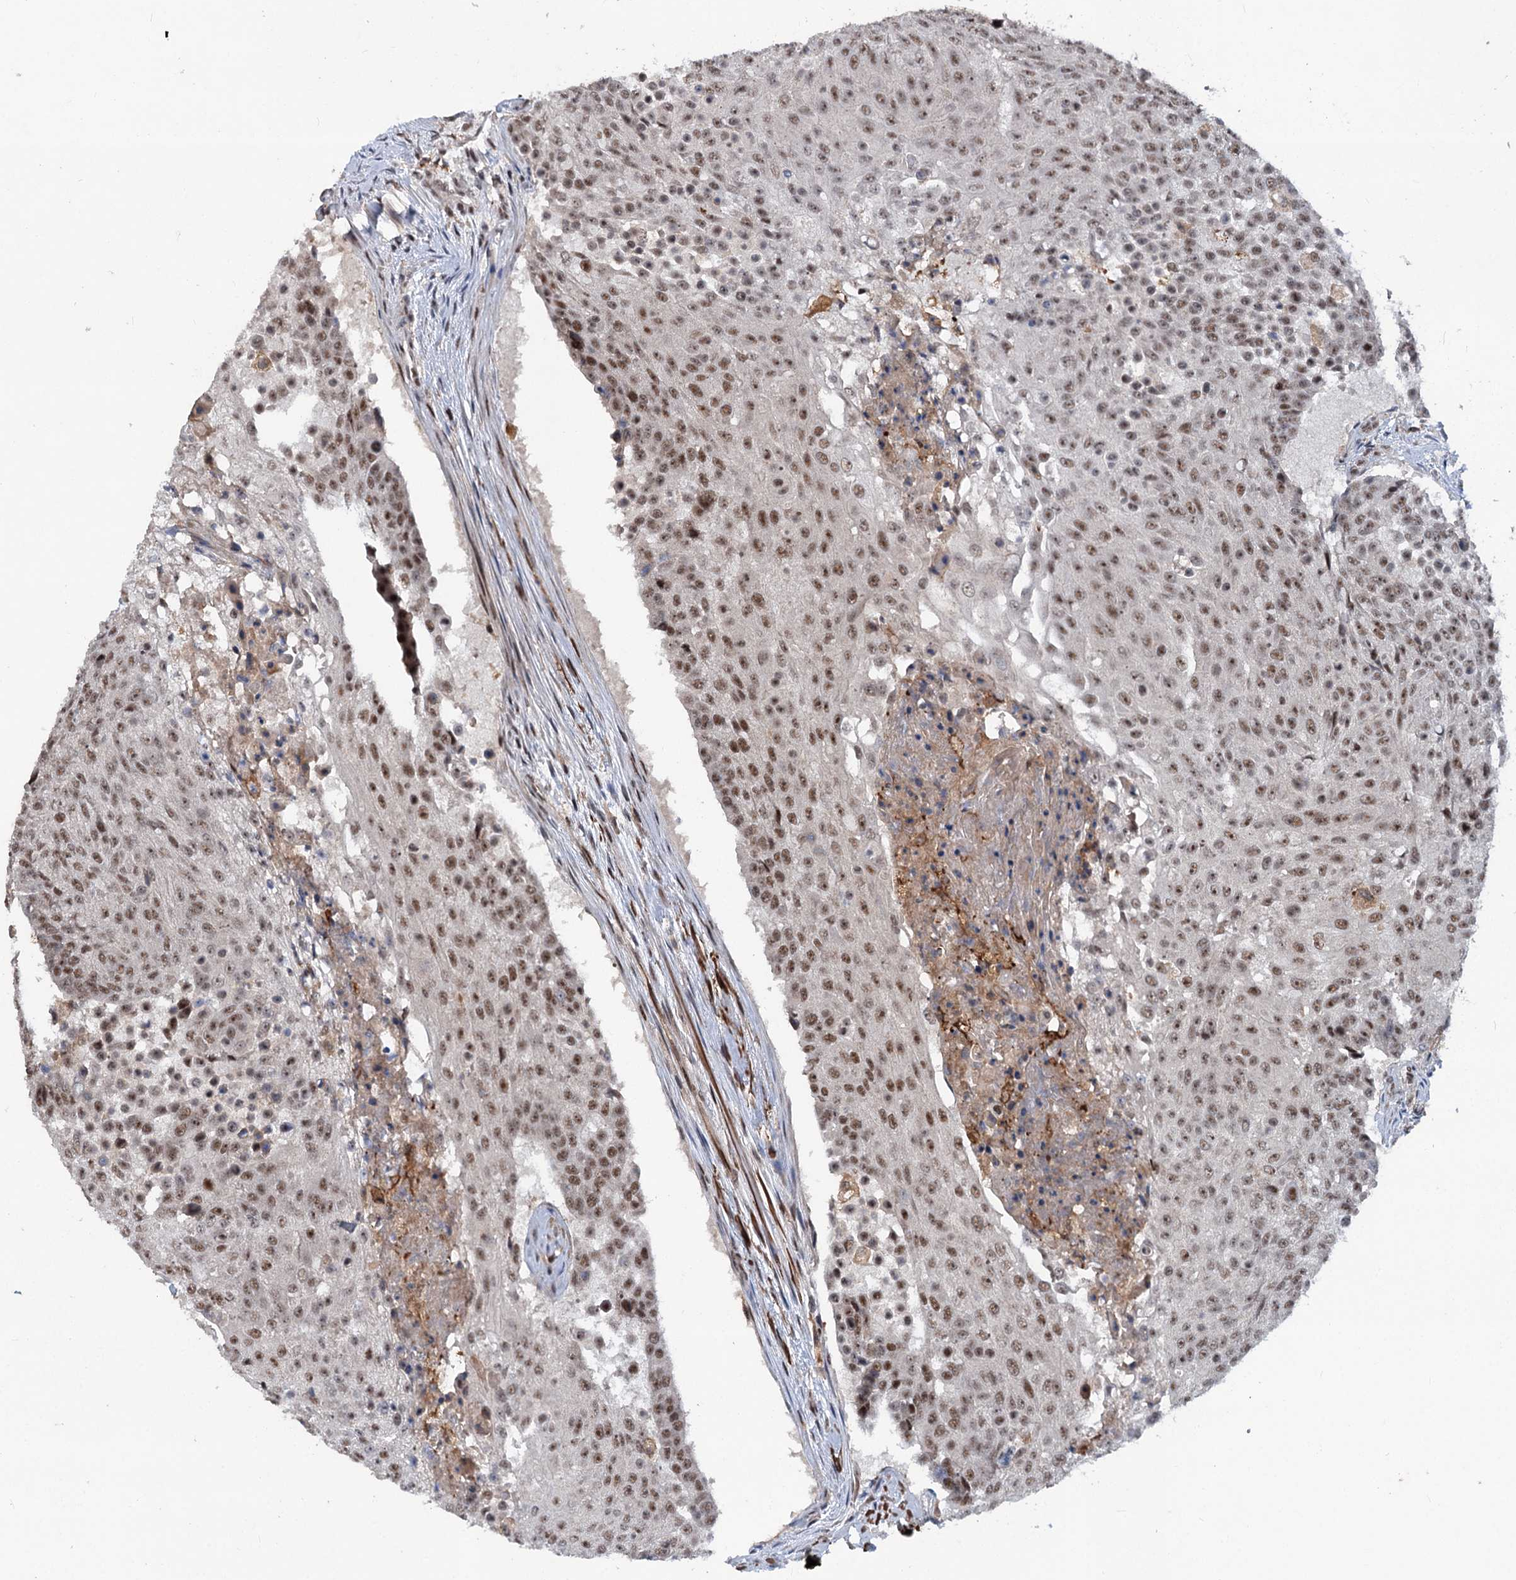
{"staining": {"intensity": "moderate", "quantity": ">75%", "location": "nuclear"}, "tissue": "urothelial cancer", "cell_type": "Tumor cells", "image_type": "cancer", "snomed": [{"axis": "morphology", "description": "Urothelial carcinoma, High grade"}, {"axis": "topography", "description": "Urinary bladder"}], "caption": "Human urothelial cancer stained with a protein marker shows moderate staining in tumor cells.", "gene": "PHF8", "patient": {"sex": "female", "age": 63}}